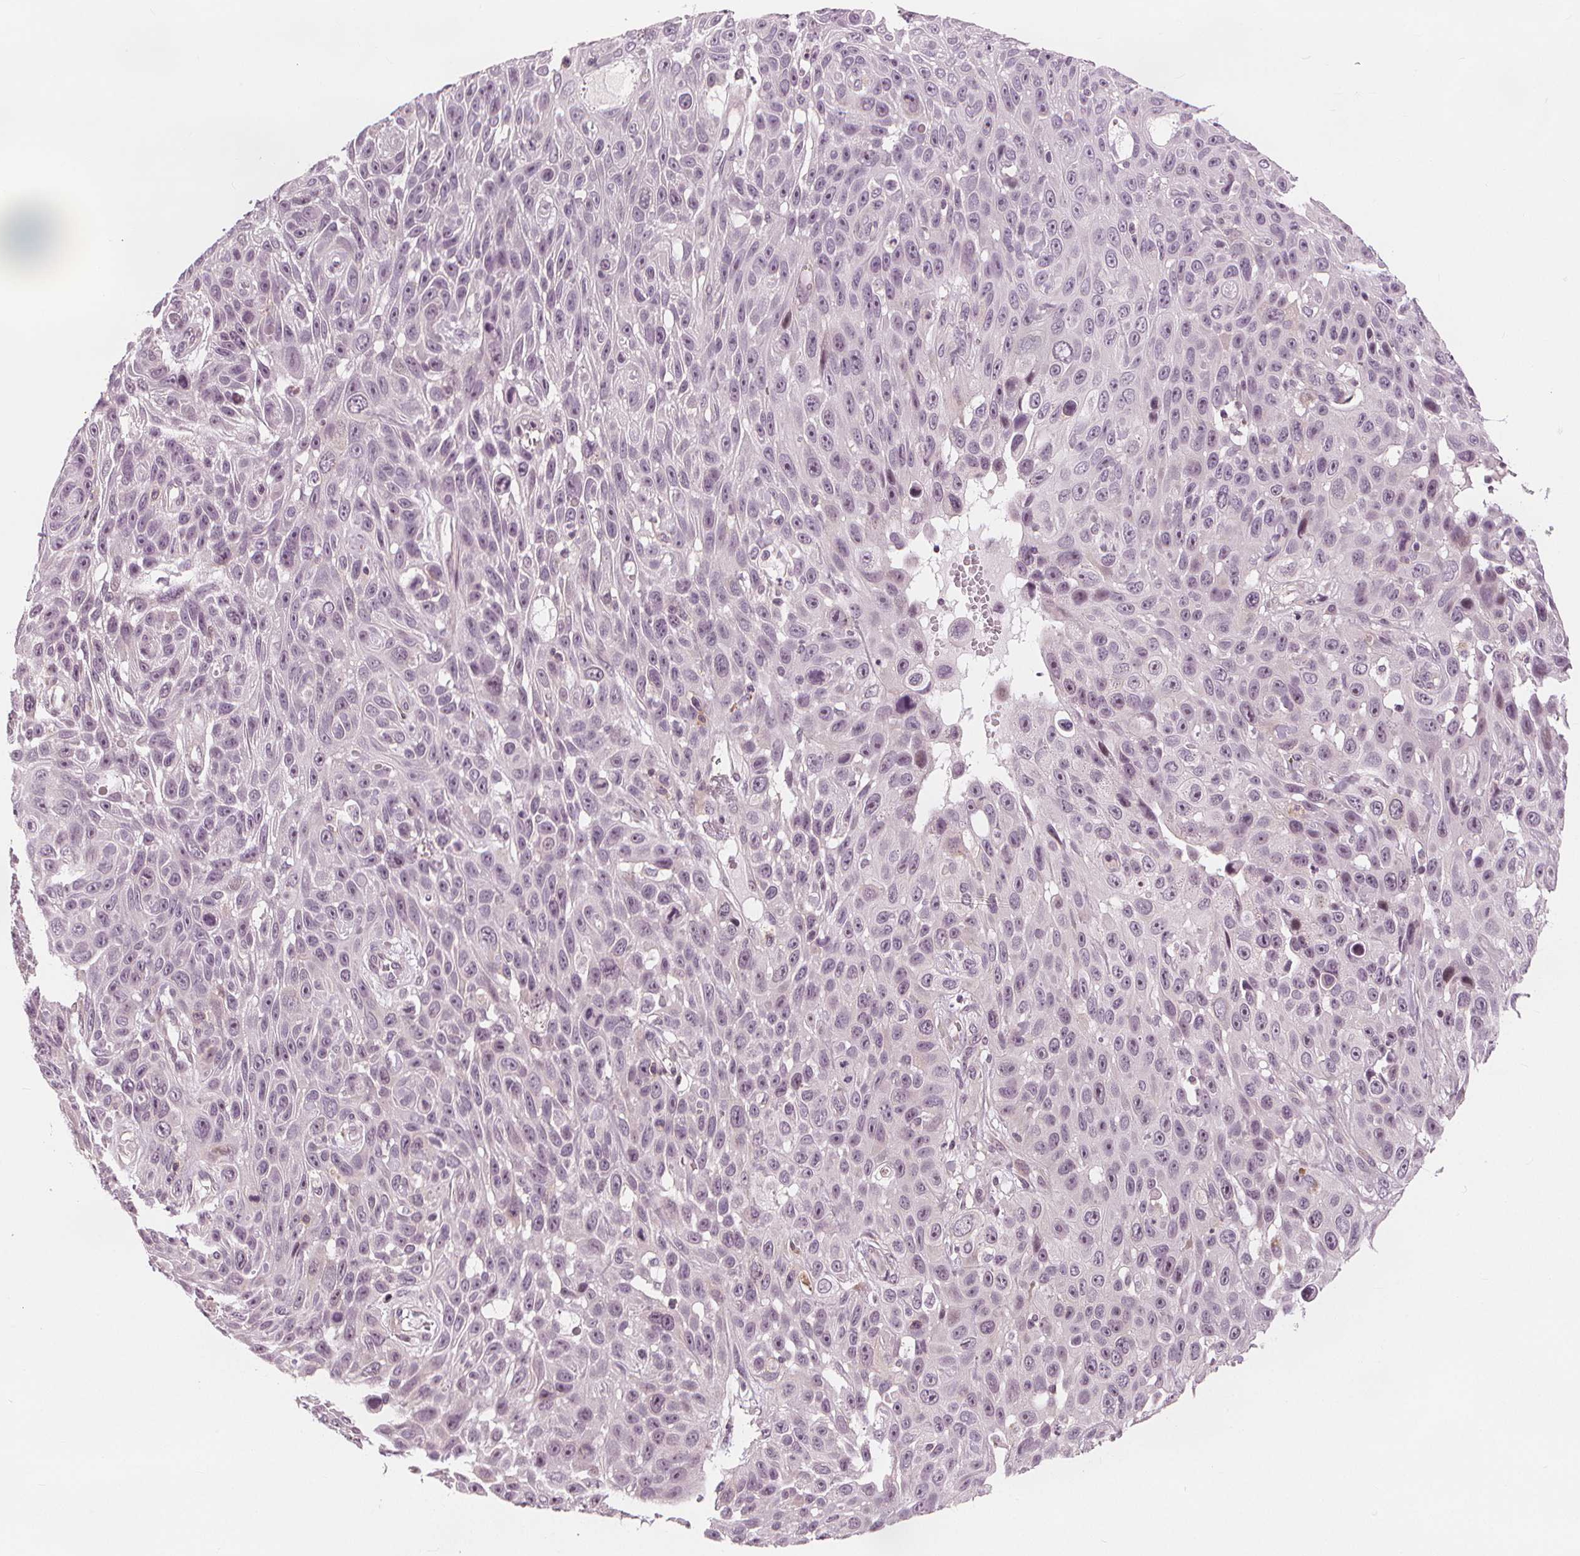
{"staining": {"intensity": "negative", "quantity": "none", "location": "none"}, "tissue": "skin cancer", "cell_type": "Tumor cells", "image_type": "cancer", "snomed": [{"axis": "morphology", "description": "Squamous cell carcinoma, NOS"}, {"axis": "topography", "description": "Skin"}], "caption": "Immunohistochemistry (IHC) histopathology image of squamous cell carcinoma (skin) stained for a protein (brown), which shows no staining in tumor cells.", "gene": "SLC34A1", "patient": {"sex": "male", "age": 82}}